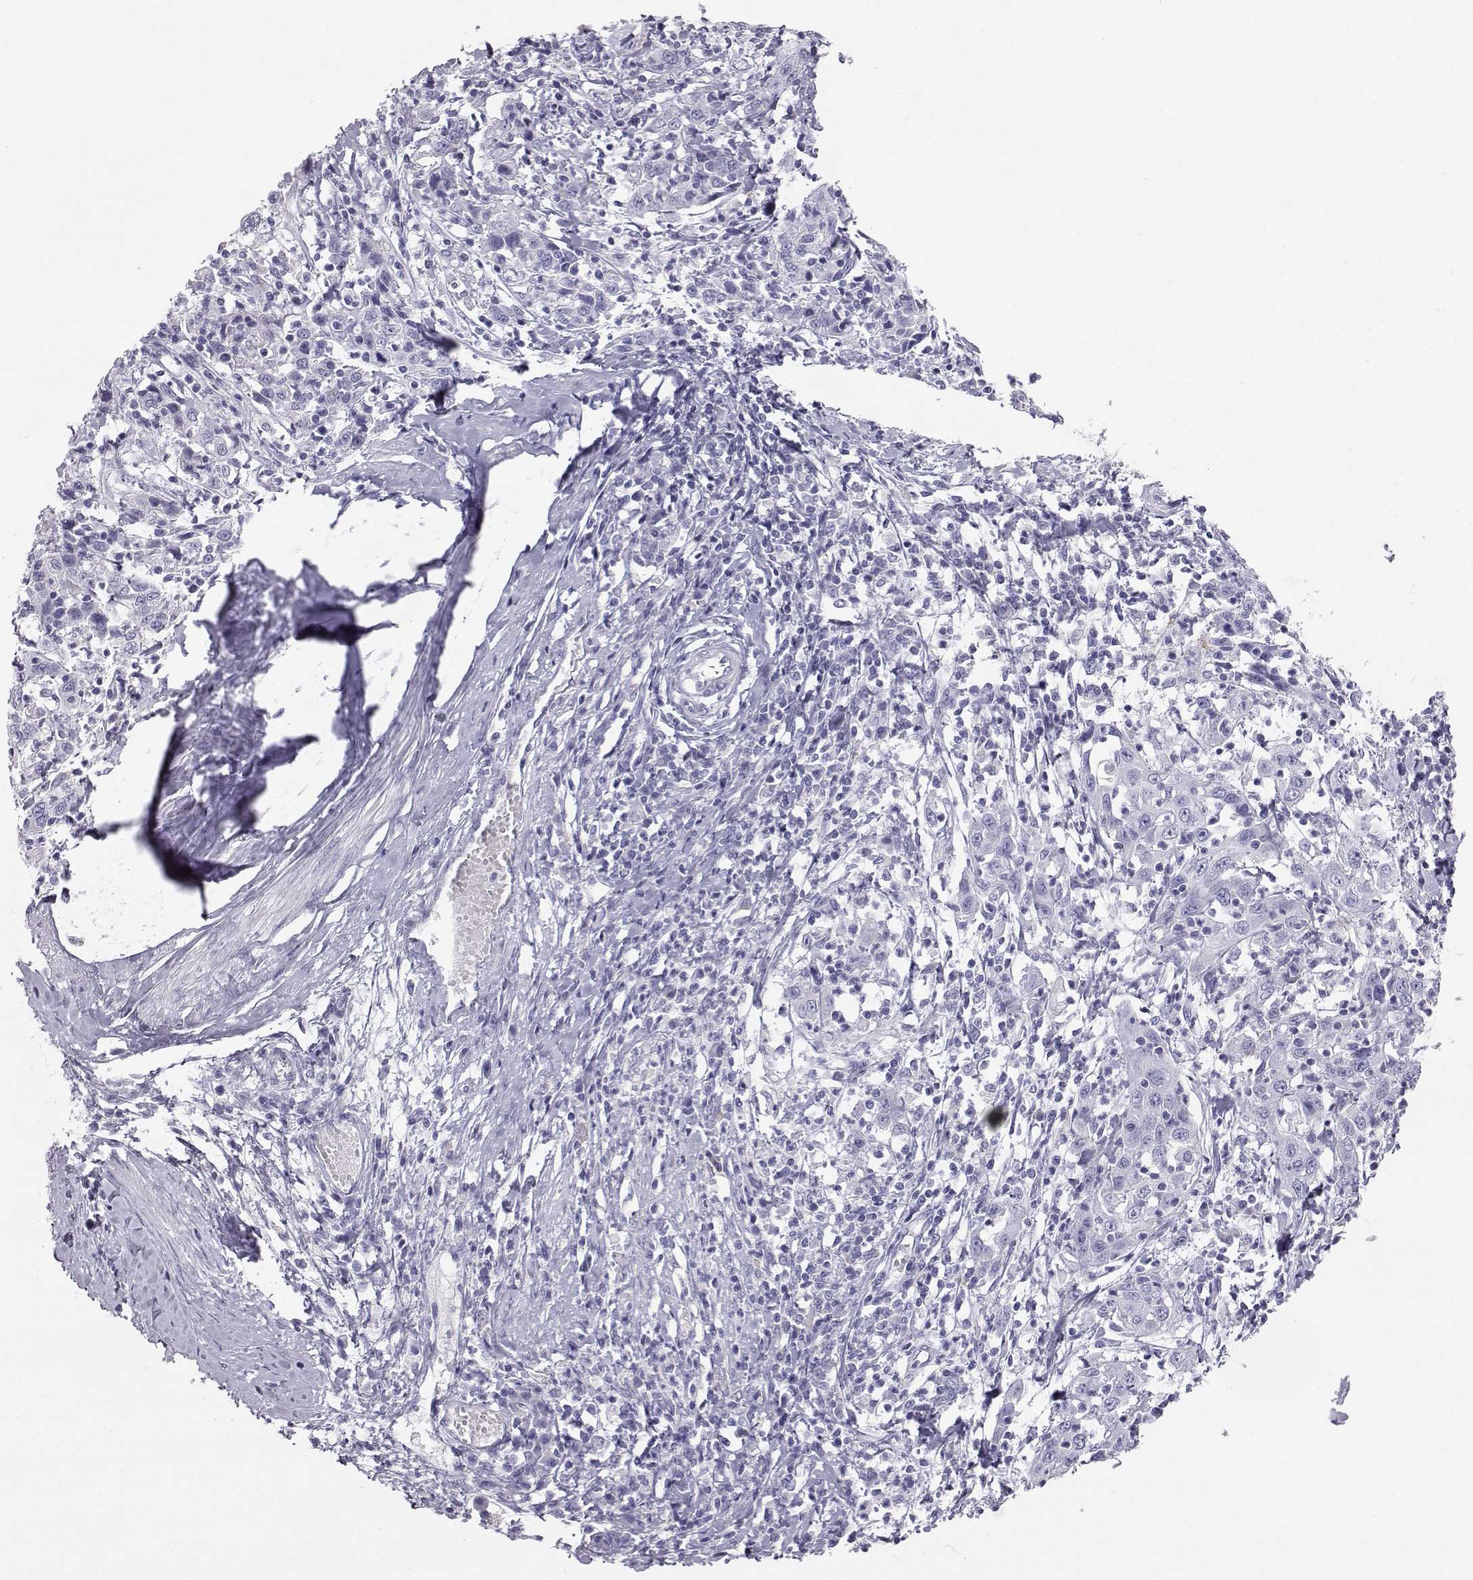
{"staining": {"intensity": "negative", "quantity": "none", "location": "none"}, "tissue": "cervical cancer", "cell_type": "Tumor cells", "image_type": "cancer", "snomed": [{"axis": "morphology", "description": "Squamous cell carcinoma, NOS"}, {"axis": "topography", "description": "Cervix"}], "caption": "This is an IHC photomicrograph of human cervical cancer (squamous cell carcinoma). There is no expression in tumor cells.", "gene": "ITLN2", "patient": {"sex": "female", "age": 46}}